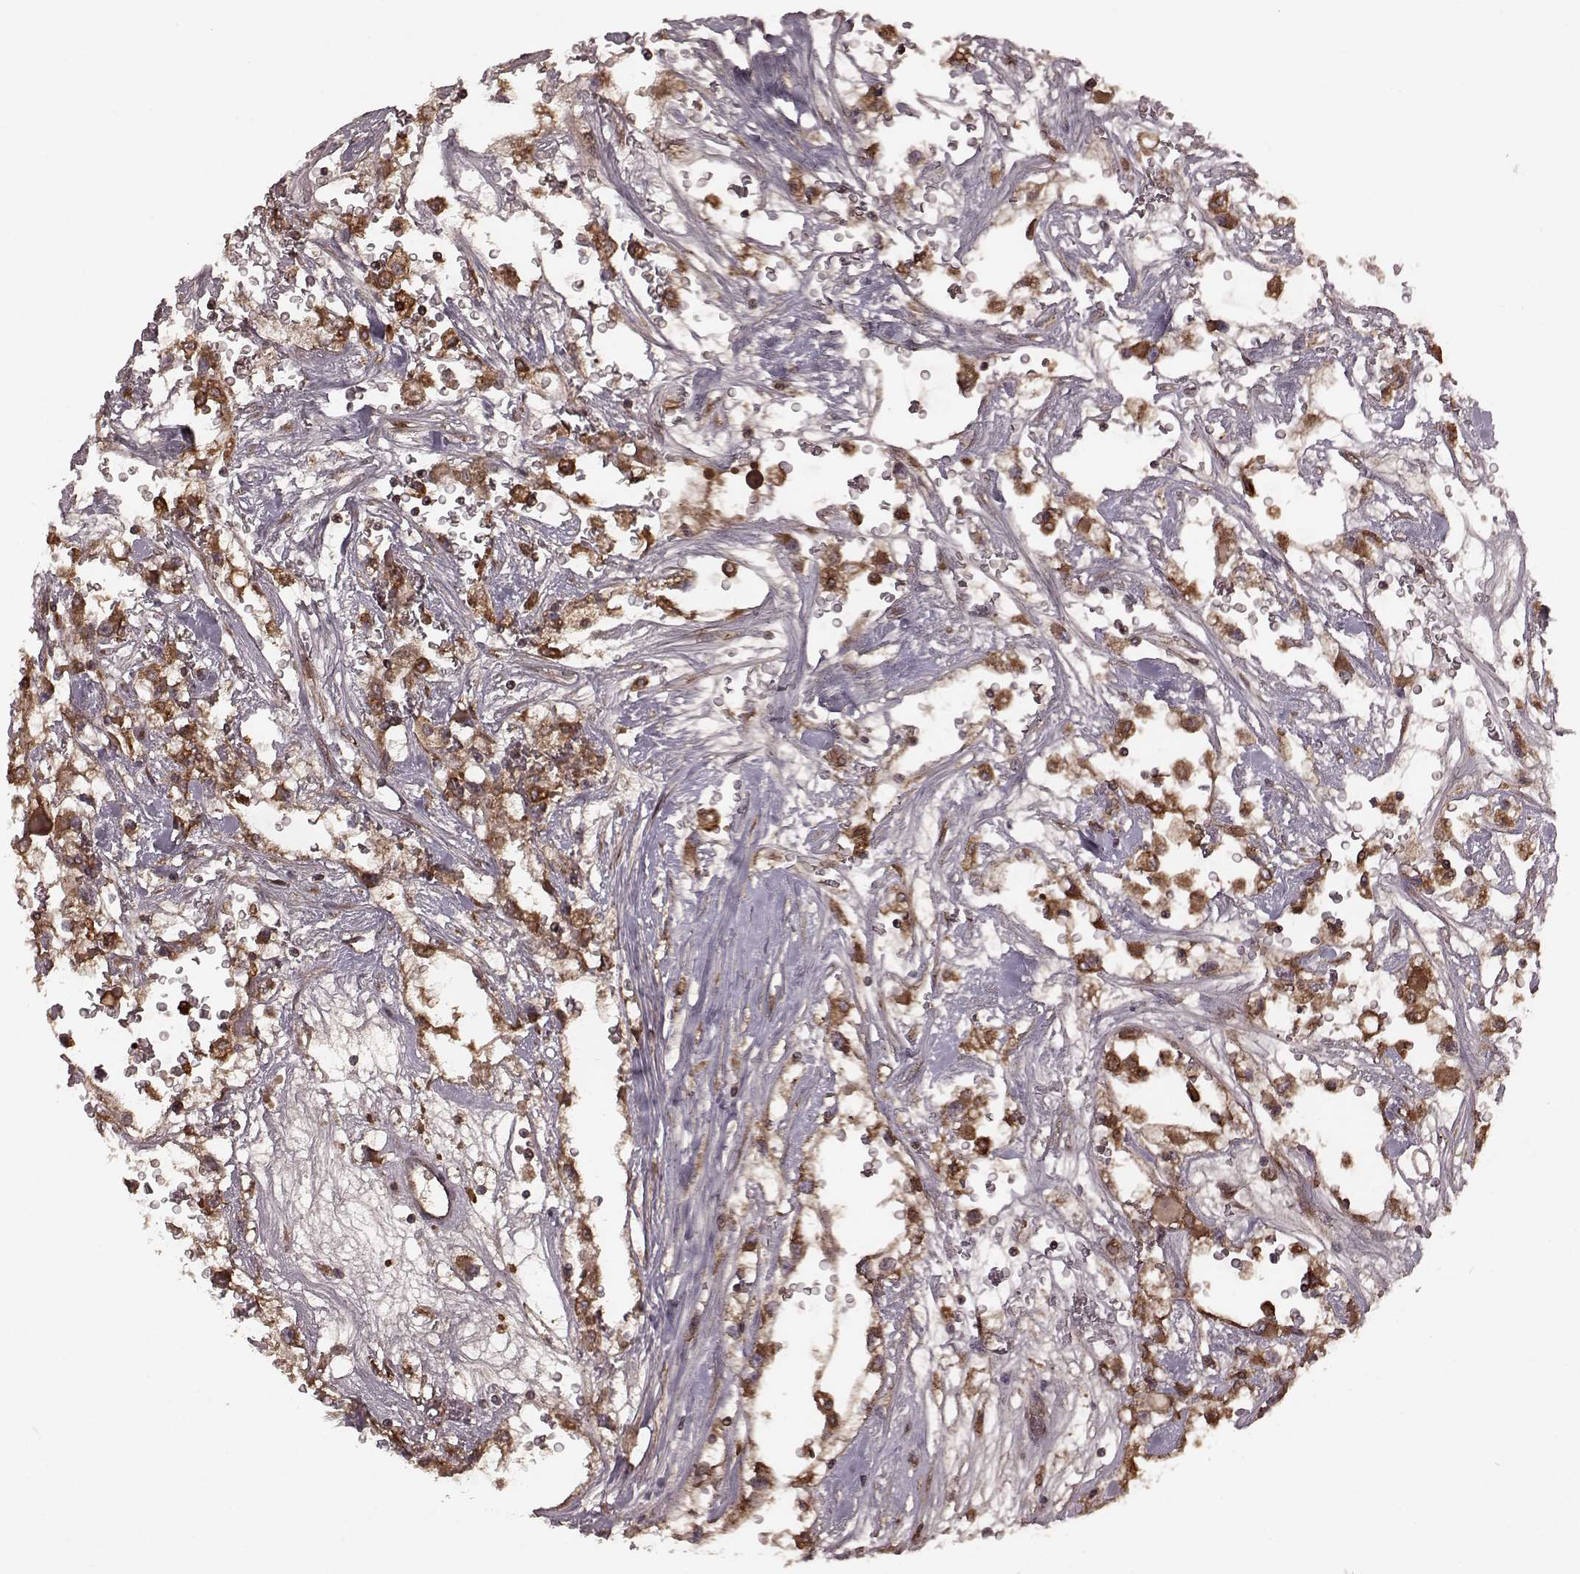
{"staining": {"intensity": "strong", "quantity": ">75%", "location": "cytoplasmic/membranous"}, "tissue": "renal cancer", "cell_type": "Tumor cells", "image_type": "cancer", "snomed": [{"axis": "morphology", "description": "Adenocarcinoma, NOS"}, {"axis": "topography", "description": "Kidney"}], "caption": "The micrograph exhibits staining of renal adenocarcinoma, revealing strong cytoplasmic/membranous protein positivity (brown color) within tumor cells.", "gene": "AGPAT1", "patient": {"sex": "male", "age": 59}}